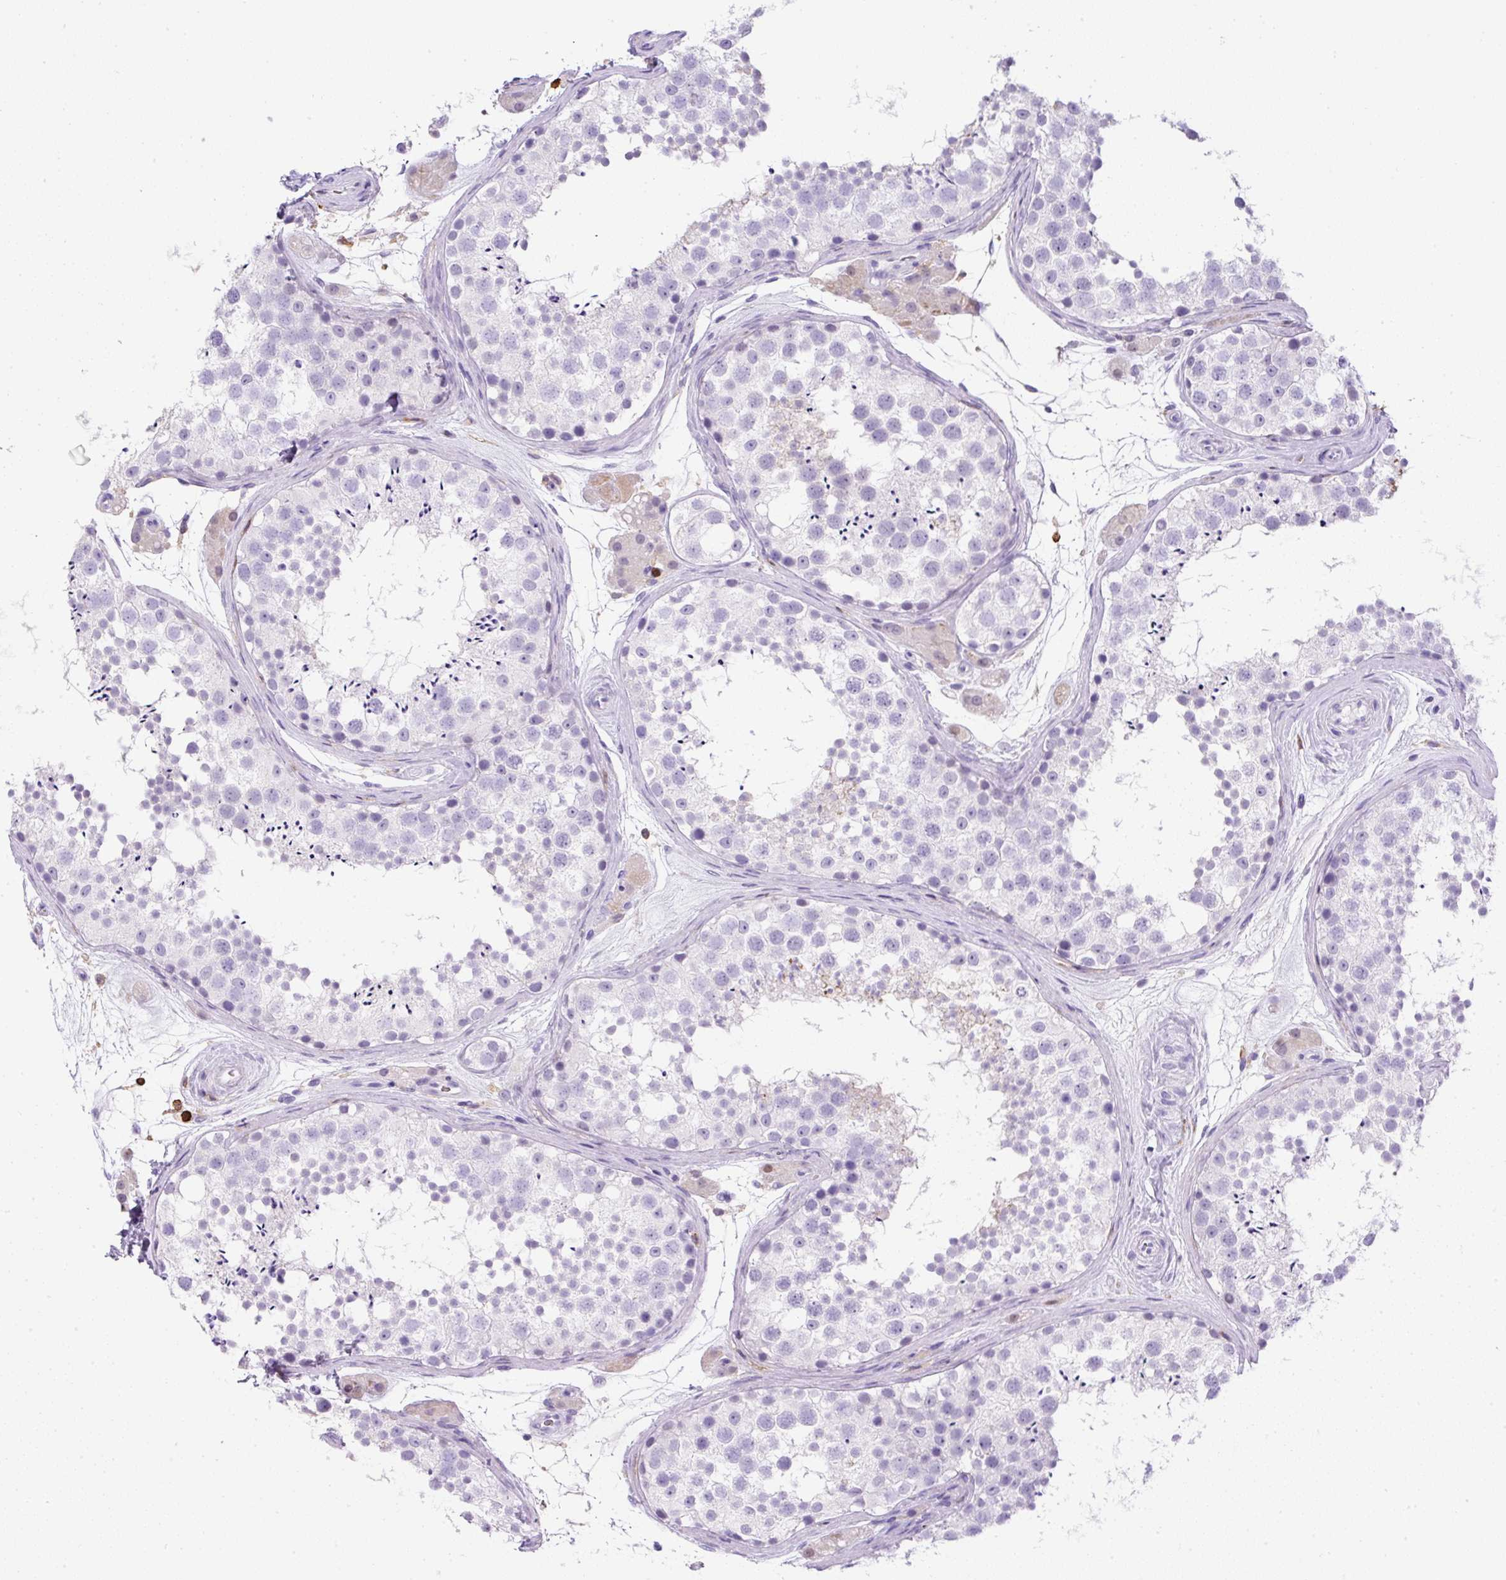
{"staining": {"intensity": "negative", "quantity": "none", "location": "none"}, "tissue": "testis", "cell_type": "Cells in seminiferous ducts", "image_type": "normal", "snomed": [{"axis": "morphology", "description": "Normal tissue, NOS"}, {"axis": "topography", "description": "Testis"}], "caption": "Testis was stained to show a protein in brown. There is no significant expression in cells in seminiferous ducts. Brightfield microscopy of immunohistochemistry stained with DAB (brown) and hematoxylin (blue), captured at high magnification.", "gene": "FAM228B", "patient": {"sex": "male", "age": 41}}